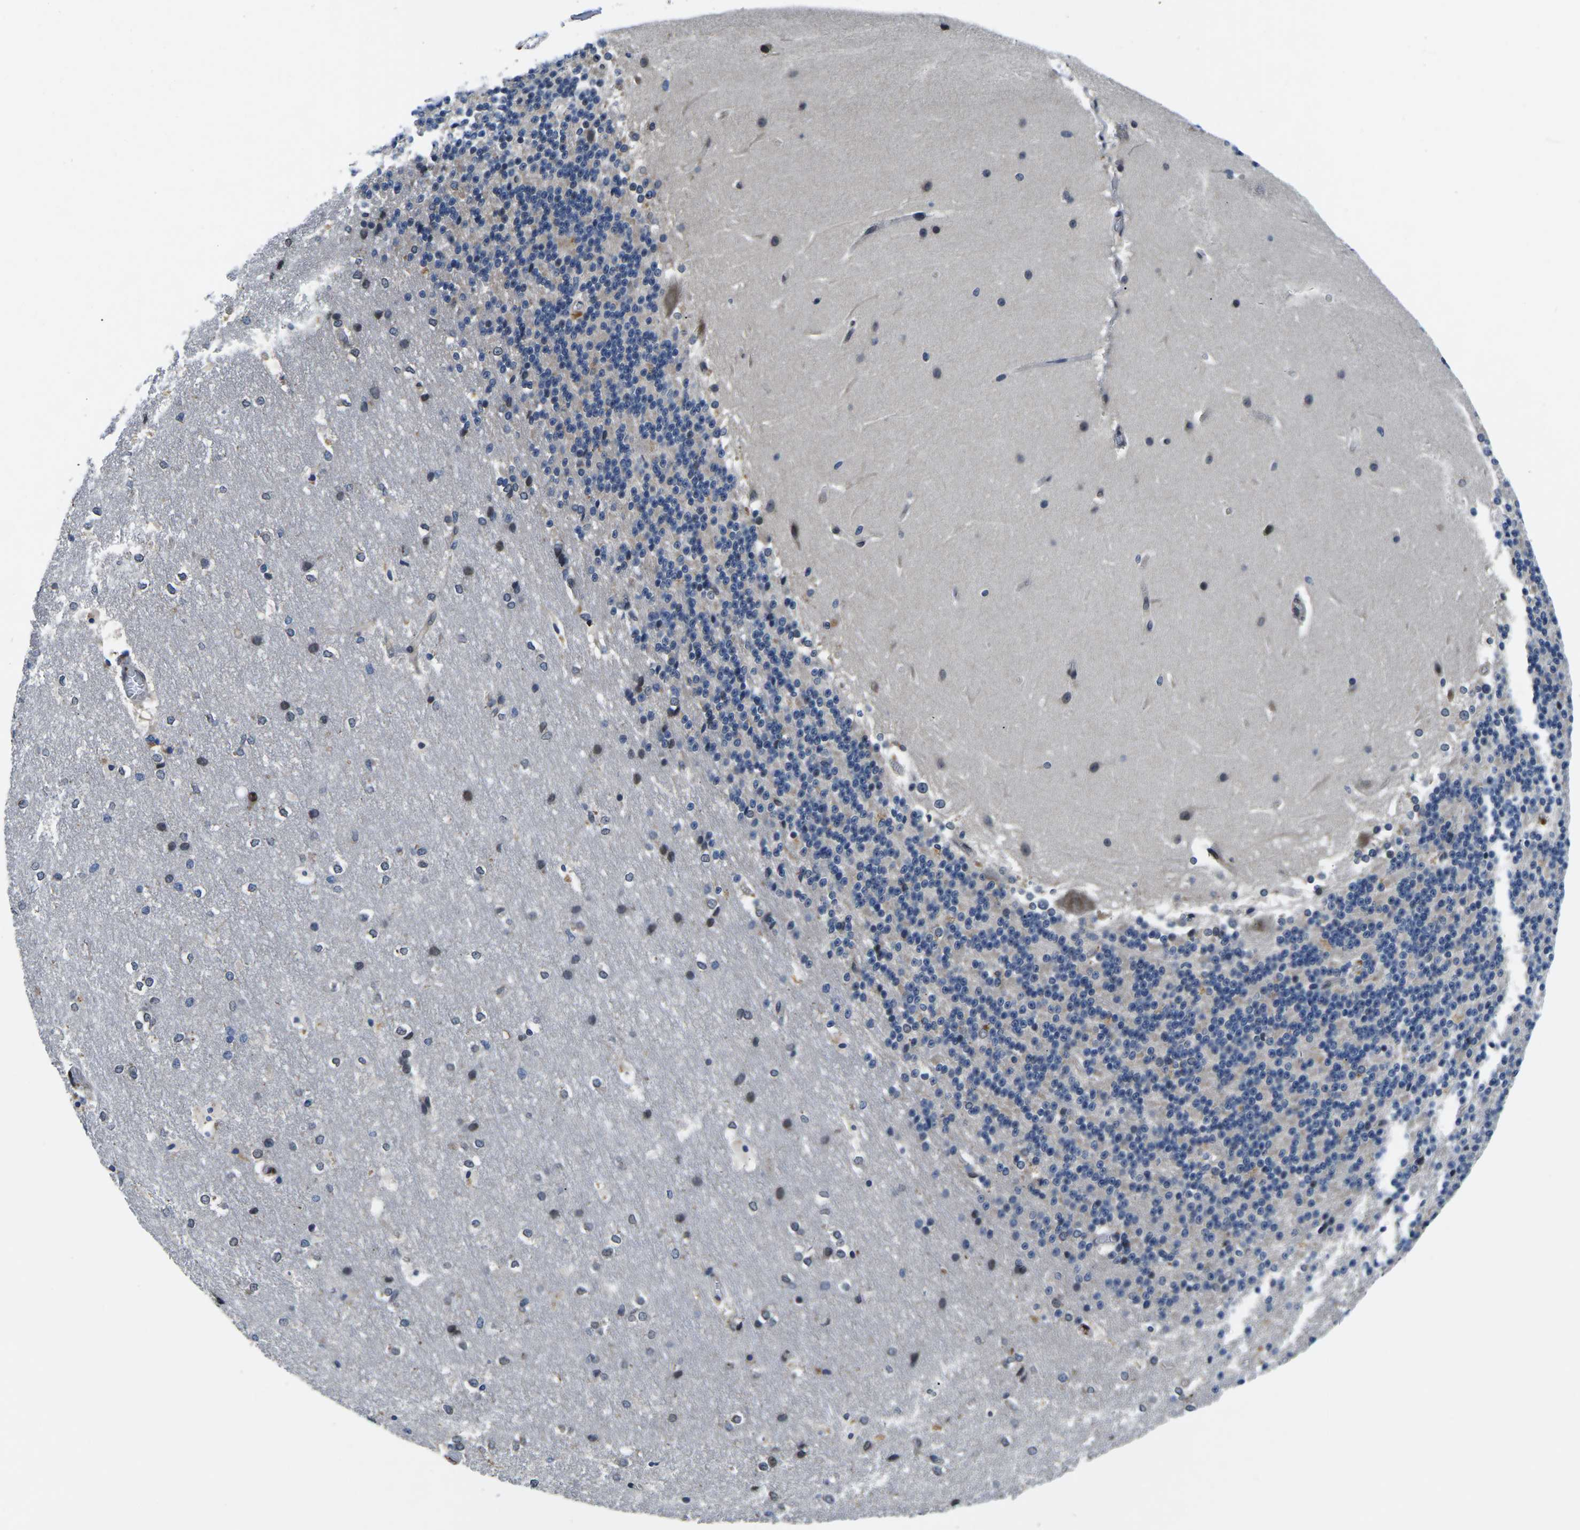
{"staining": {"intensity": "moderate", "quantity": "<25%", "location": "nuclear"}, "tissue": "cerebellum", "cell_type": "Cells in granular layer", "image_type": "normal", "snomed": [{"axis": "morphology", "description": "Normal tissue, NOS"}, {"axis": "topography", "description": "Cerebellum"}], "caption": "Cerebellum stained for a protein (brown) exhibits moderate nuclear positive positivity in approximately <25% of cells in granular layer.", "gene": "SNX10", "patient": {"sex": "female", "age": 19}}